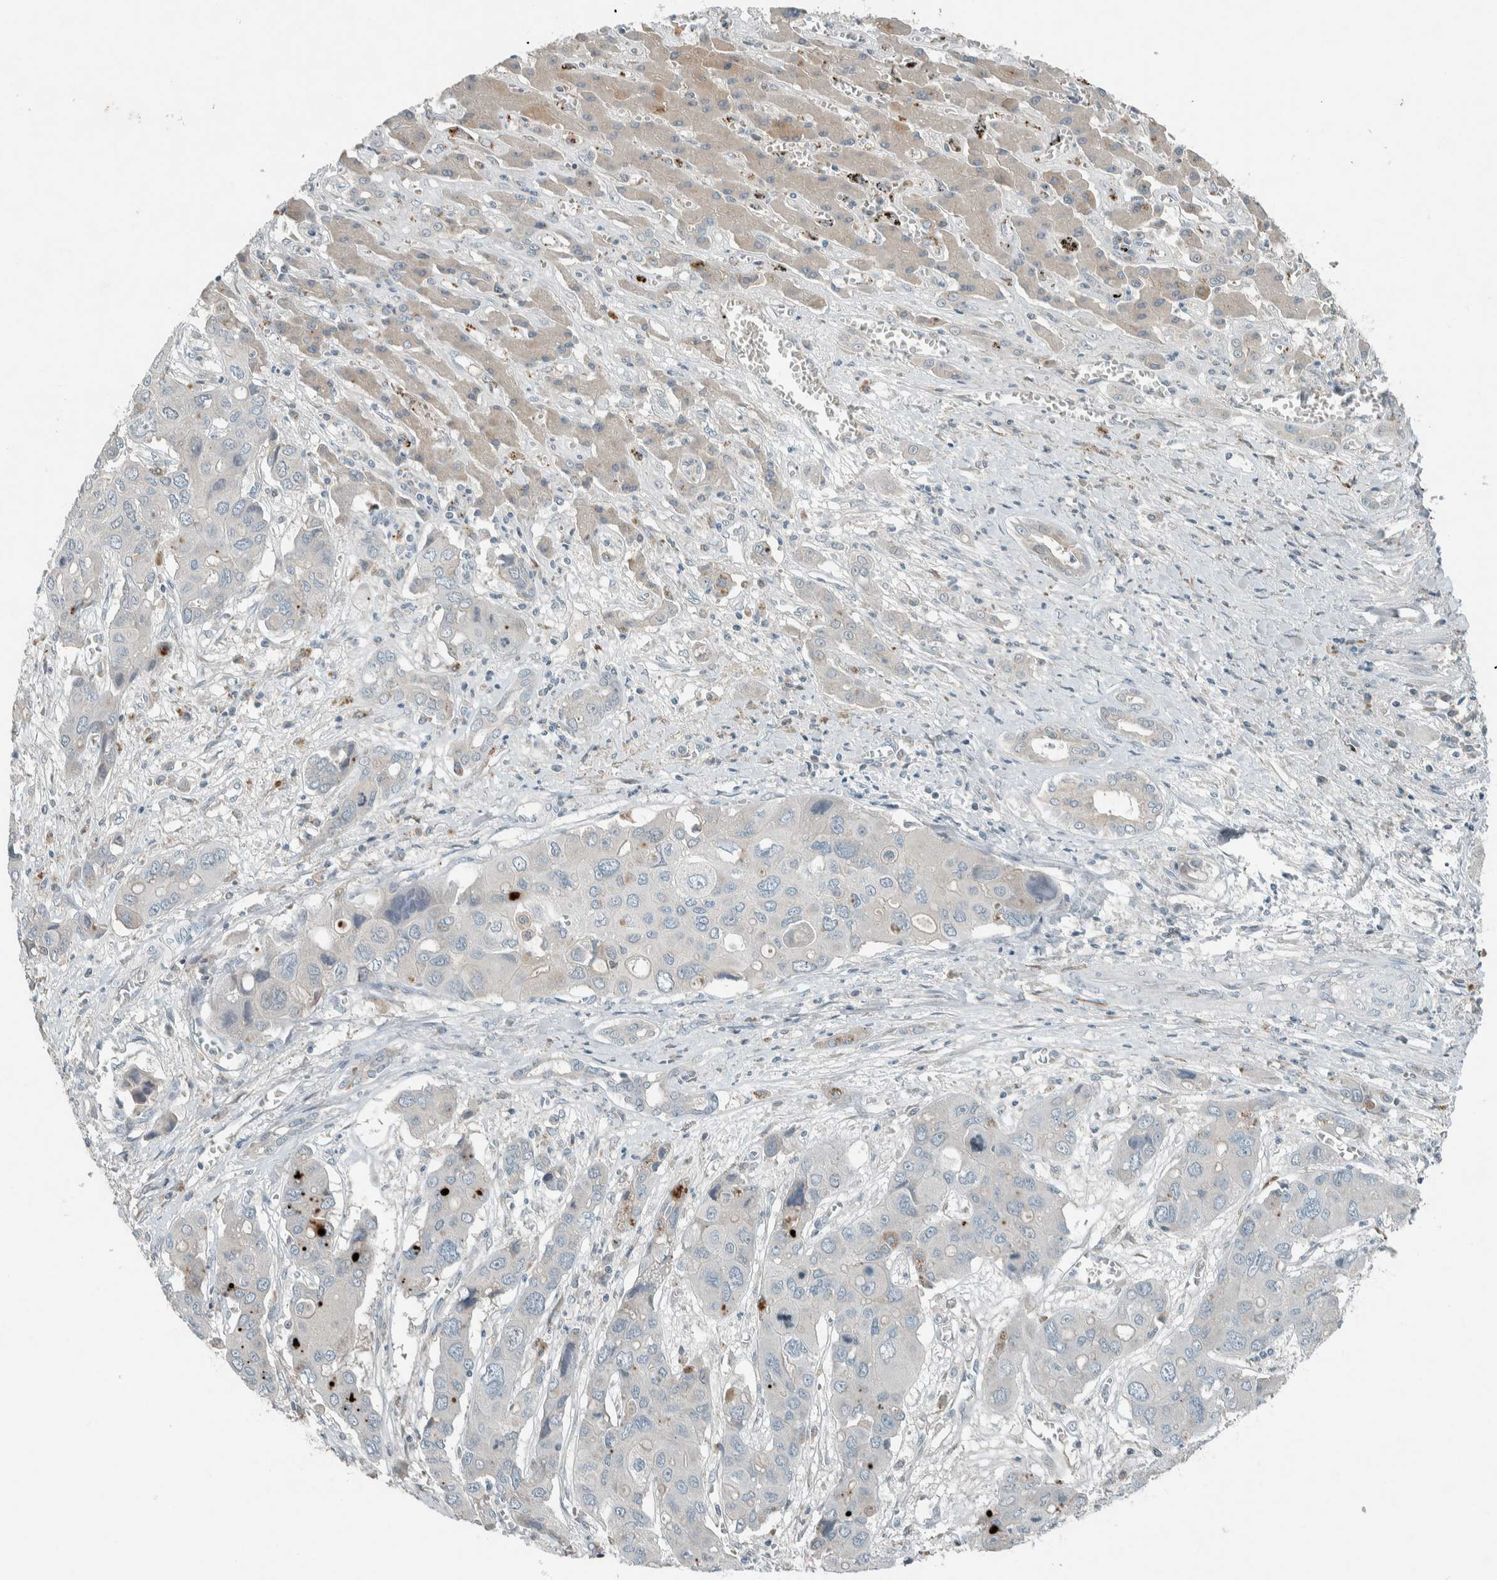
{"staining": {"intensity": "moderate", "quantity": "<25%", "location": "cytoplasmic/membranous"}, "tissue": "liver cancer", "cell_type": "Tumor cells", "image_type": "cancer", "snomed": [{"axis": "morphology", "description": "Cholangiocarcinoma"}, {"axis": "topography", "description": "Liver"}], "caption": "Tumor cells demonstrate low levels of moderate cytoplasmic/membranous positivity in about <25% of cells in human liver cancer (cholangiocarcinoma). (Brightfield microscopy of DAB IHC at high magnification).", "gene": "CERCAM", "patient": {"sex": "male", "age": 67}}